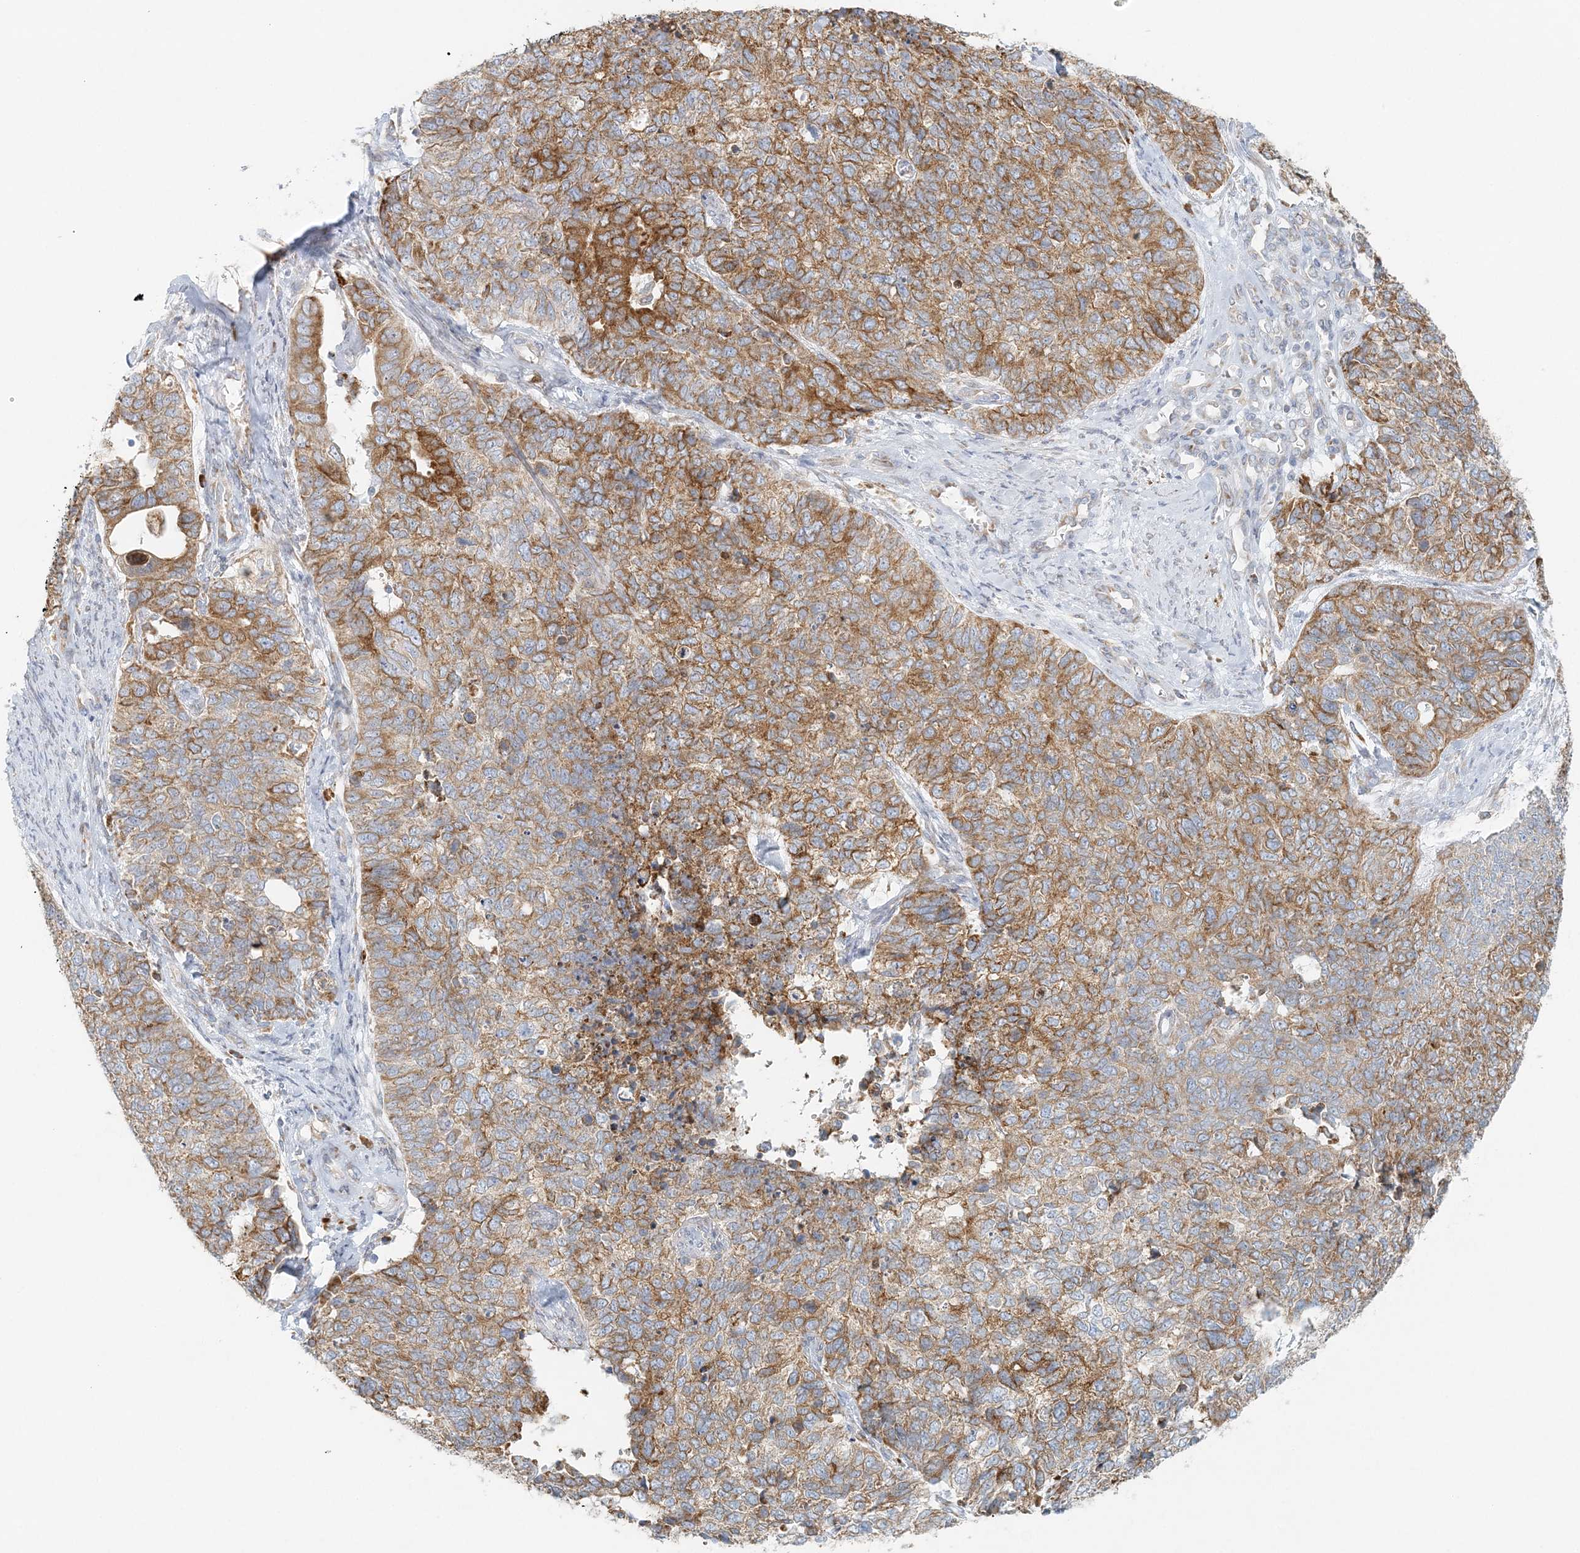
{"staining": {"intensity": "moderate", "quantity": ">75%", "location": "cytoplasmic/membranous"}, "tissue": "cervical cancer", "cell_type": "Tumor cells", "image_type": "cancer", "snomed": [{"axis": "morphology", "description": "Squamous cell carcinoma, NOS"}, {"axis": "topography", "description": "Cervix"}], "caption": "Moderate cytoplasmic/membranous positivity is identified in approximately >75% of tumor cells in cervical cancer.", "gene": "STK11IP", "patient": {"sex": "female", "age": 63}}